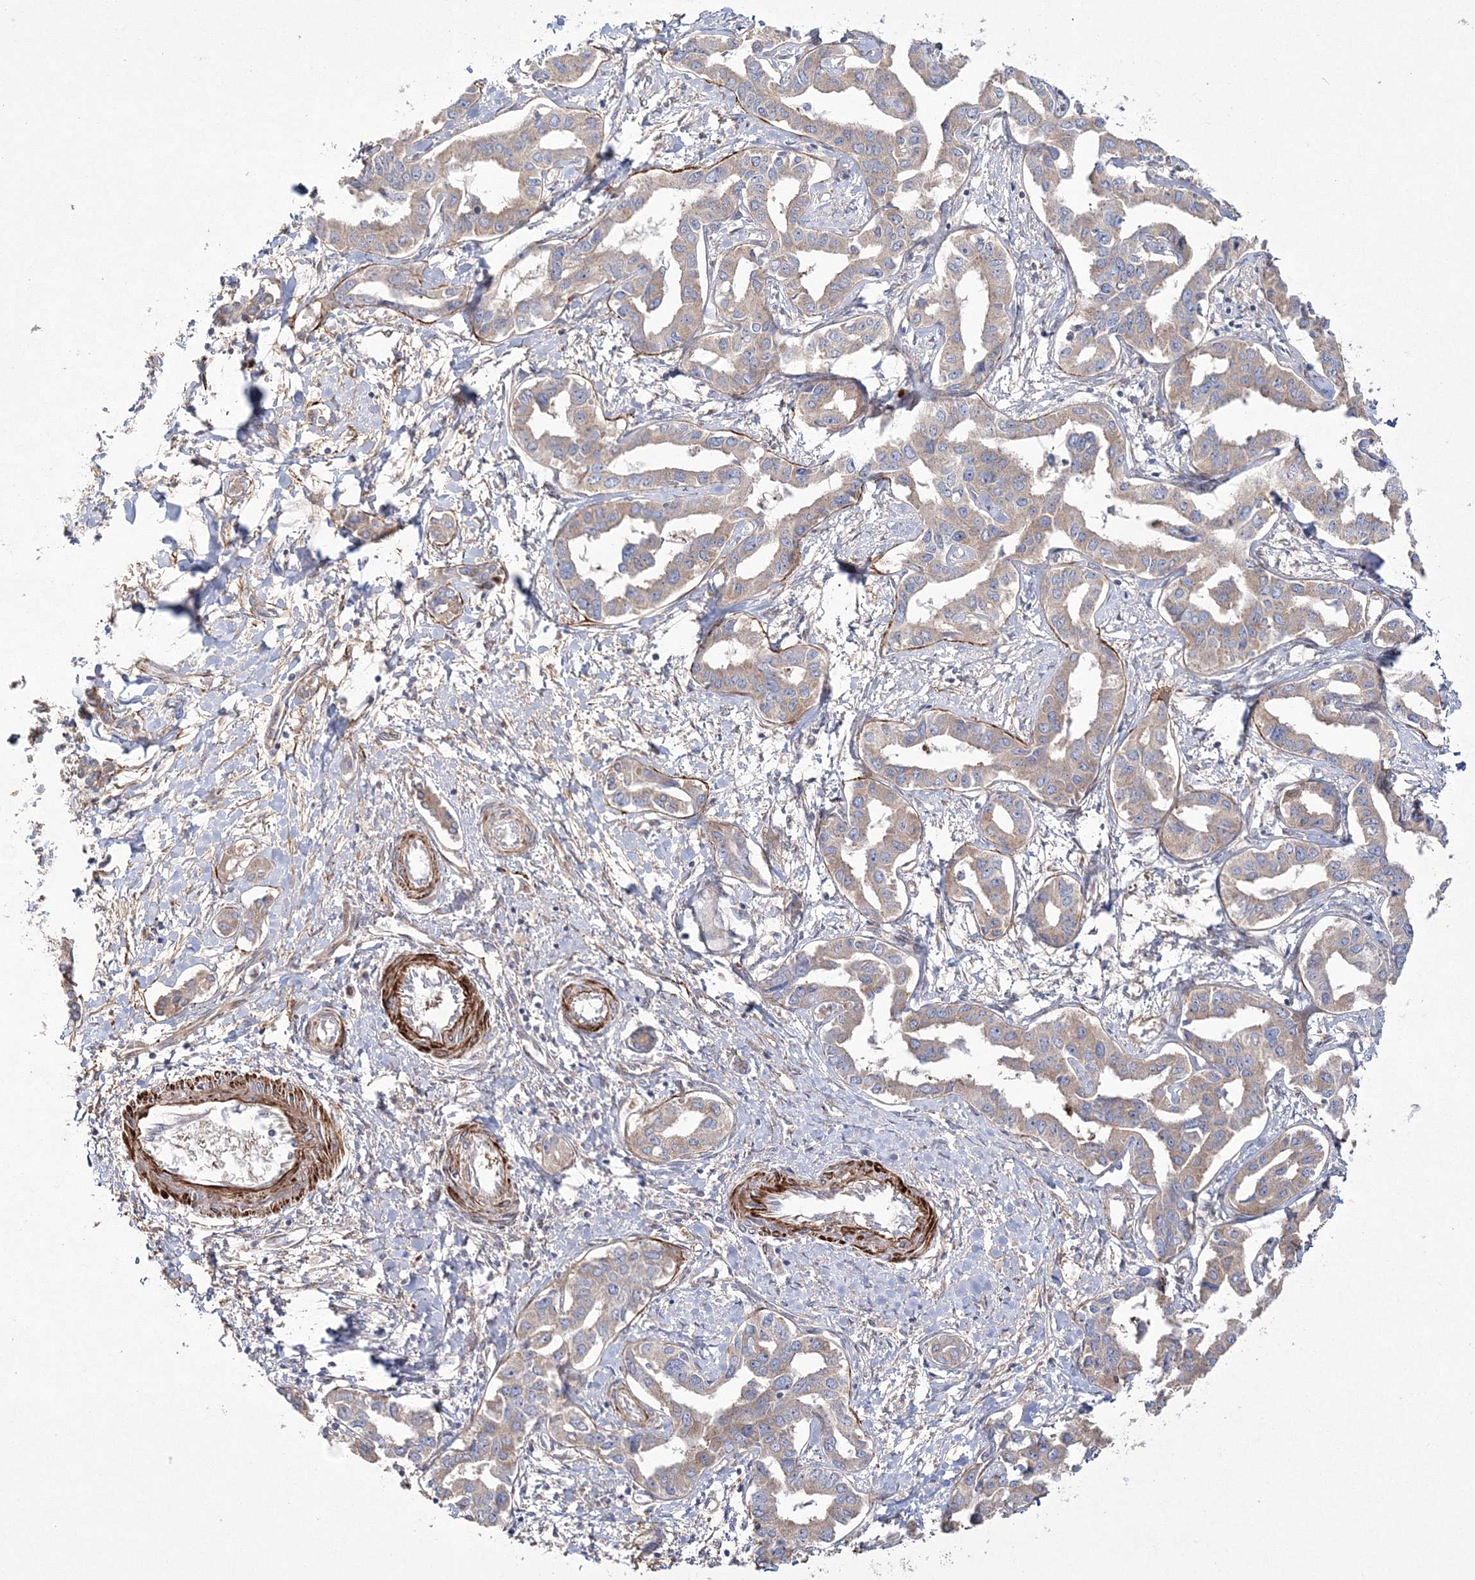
{"staining": {"intensity": "weak", "quantity": ">75%", "location": "cytoplasmic/membranous"}, "tissue": "liver cancer", "cell_type": "Tumor cells", "image_type": "cancer", "snomed": [{"axis": "morphology", "description": "Cholangiocarcinoma"}, {"axis": "topography", "description": "Liver"}], "caption": "Immunohistochemistry (IHC) histopathology image of neoplastic tissue: human liver cancer (cholangiocarcinoma) stained using immunohistochemistry (IHC) reveals low levels of weak protein expression localized specifically in the cytoplasmic/membranous of tumor cells, appearing as a cytoplasmic/membranous brown color.", "gene": "ZSWIM6", "patient": {"sex": "male", "age": 59}}